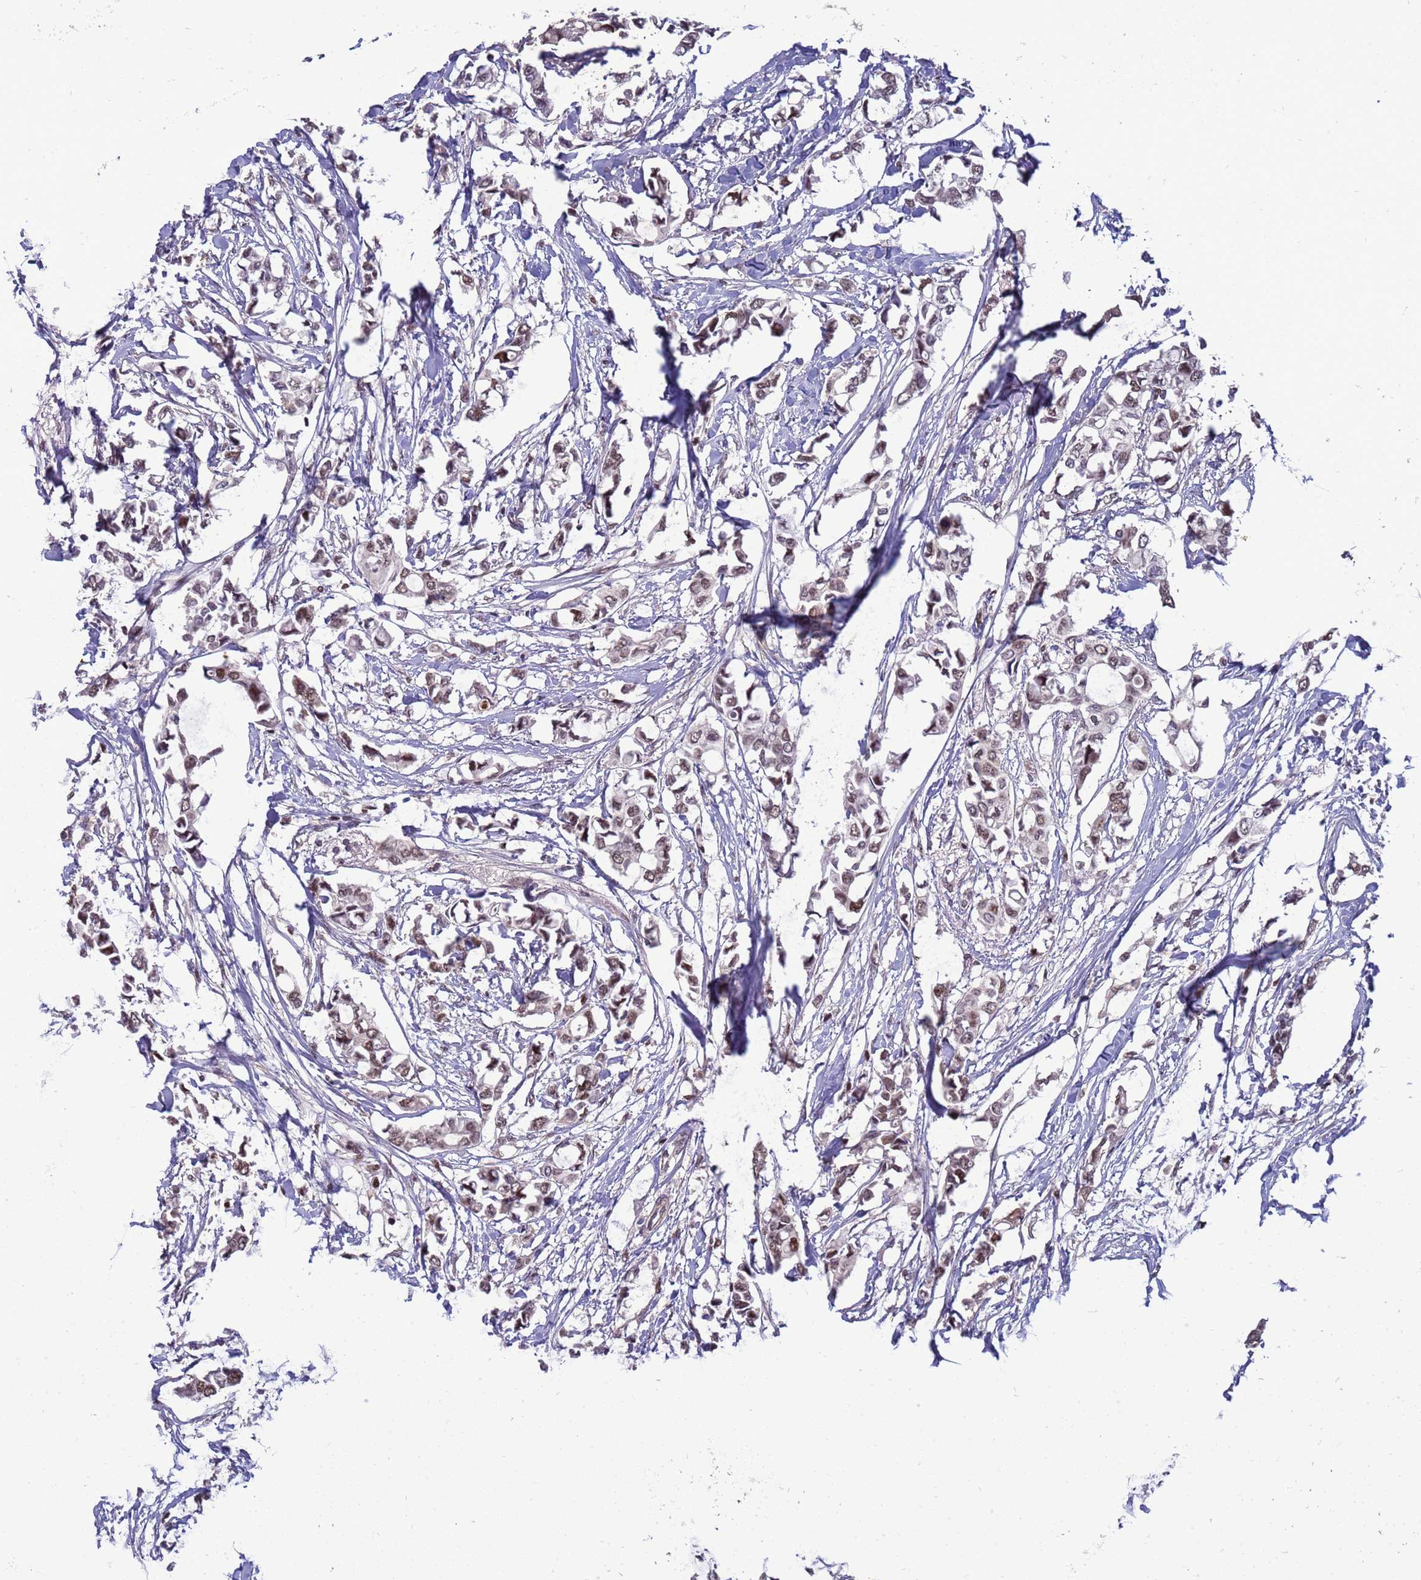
{"staining": {"intensity": "moderate", "quantity": ">75%", "location": "nuclear"}, "tissue": "breast cancer", "cell_type": "Tumor cells", "image_type": "cancer", "snomed": [{"axis": "morphology", "description": "Duct carcinoma"}, {"axis": "topography", "description": "Breast"}], "caption": "Immunohistochemical staining of breast cancer exhibits medium levels of moderate nuclear expression in approximately >75% of tumor cells.", "gene": "NSL1", "patient": {"sex": "female", "age": 41}}